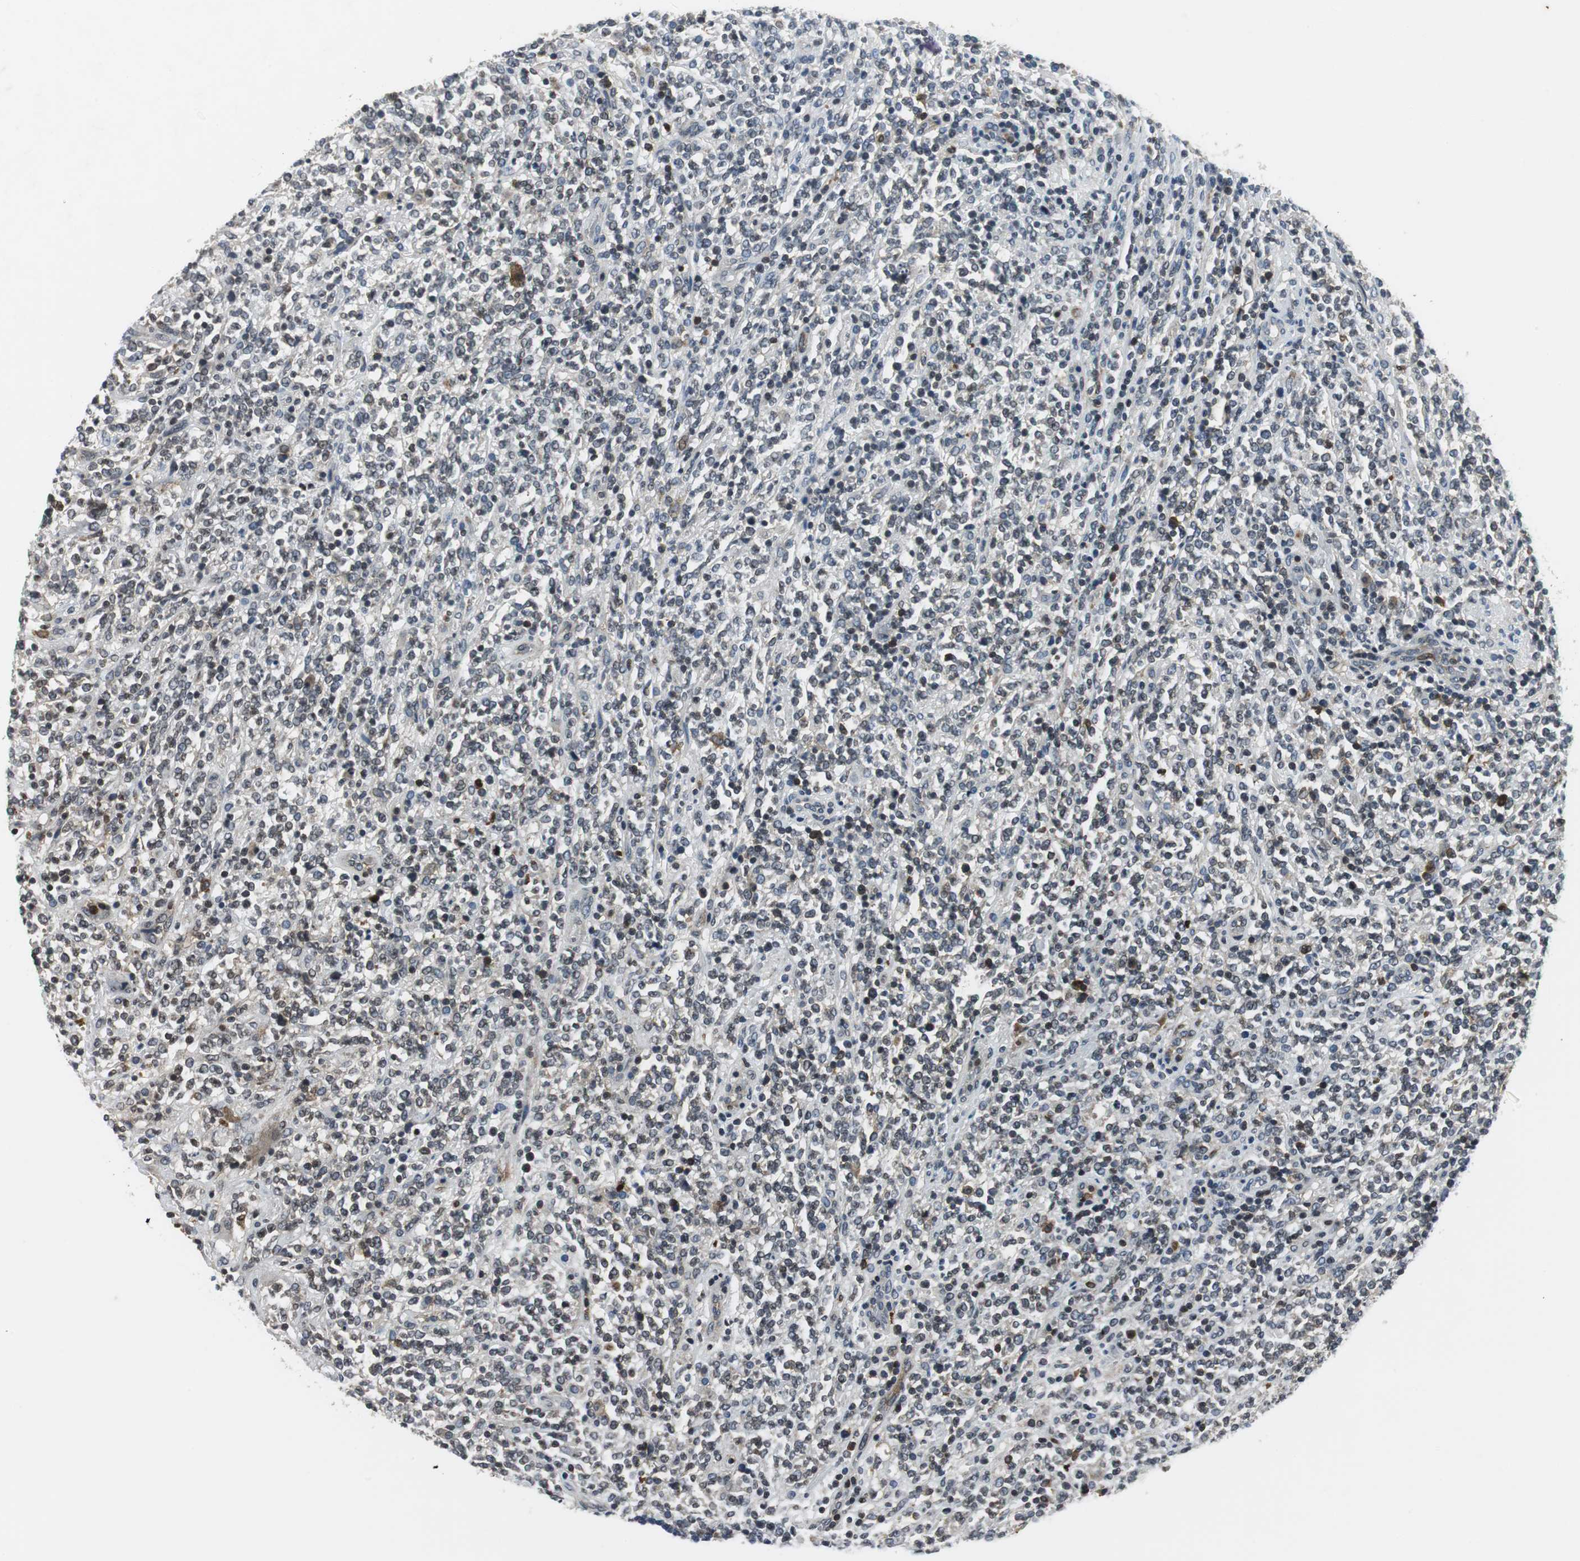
{"staining": {"intensity": "weak", "quantity": "25%-75%", "location": "nuclear"}, "tissue": "lymphoma", "cell_type": "Tumor cells", "image_type": "cancer", "snomed": [{"axis": "morphology", "description": "Malignant lymphoma, non-Hodgkin's type, High grade"}, {"axis": "topography", "description": "Soft tissue"}], "caption": "A photomicrograph showing weak nuclear expression in approximately 25%-75% of tumor cells in lymphoma, as visualized by brown immunohistochemical staining.", "gene": "ORM1", "patient": {"sex": "male", "age": 18}}